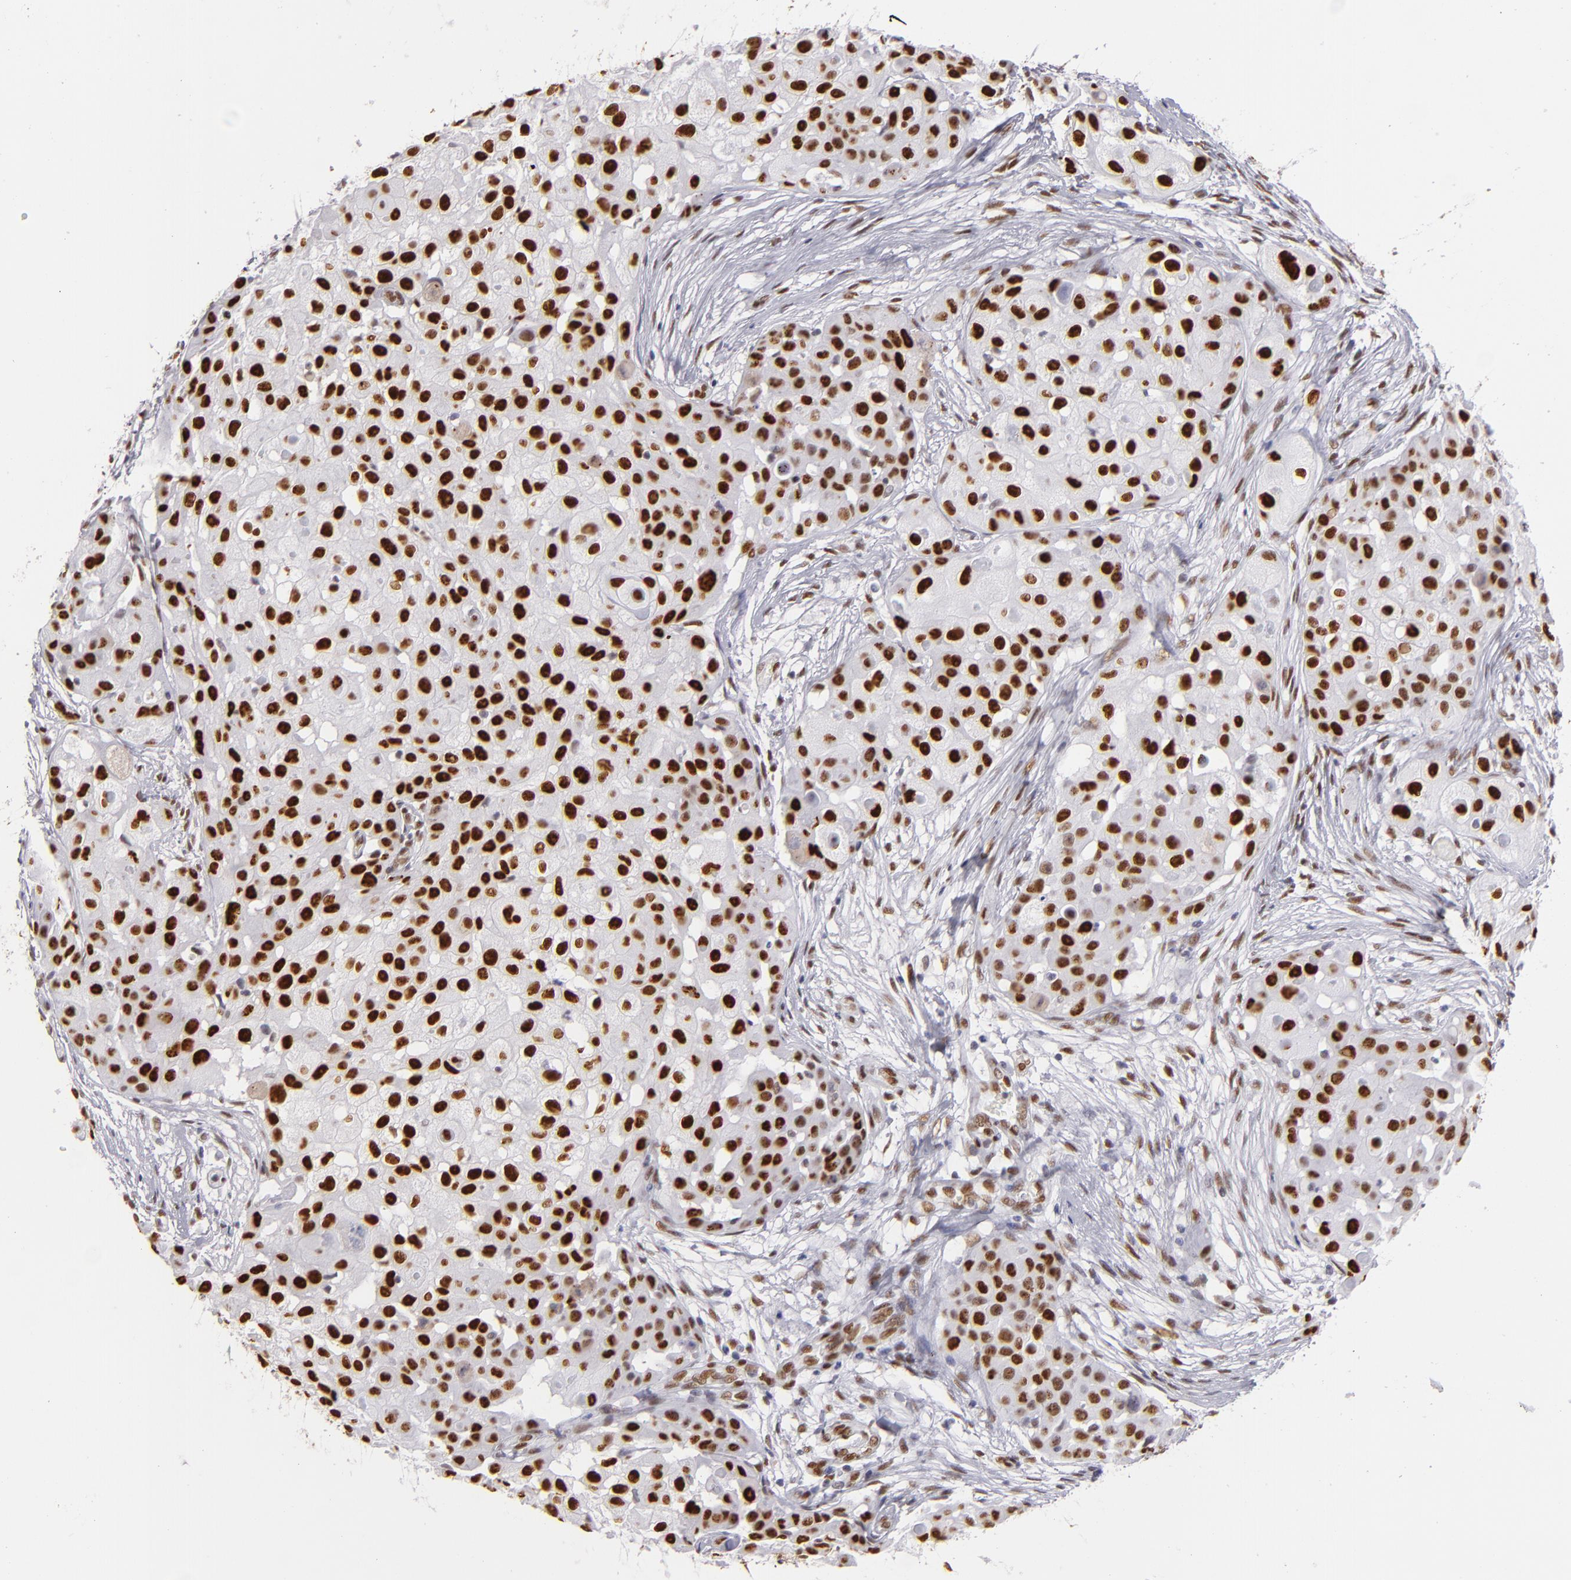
{"staining": {"intensity": "strong", "quantity": ">75%", "location": "nuclear"}, "tissue": "skin cancer", "cell_type": "Tumor cells", "image_type": "cancer", "snomed": [{"axis": "morphology", "description": "Squamous cell carcinoma, NOS"}, {"axis": "topography", "description": "Skin"}], "caption": "IHC image of human skin cancer (squamous cell carcinoma) stained for a protein (brown), which shows high levels of strong nuclear staining in approximately >75% of tumor cells.", "gene": "TOP3A", "patient": {"sex": "female", "age": 57}}